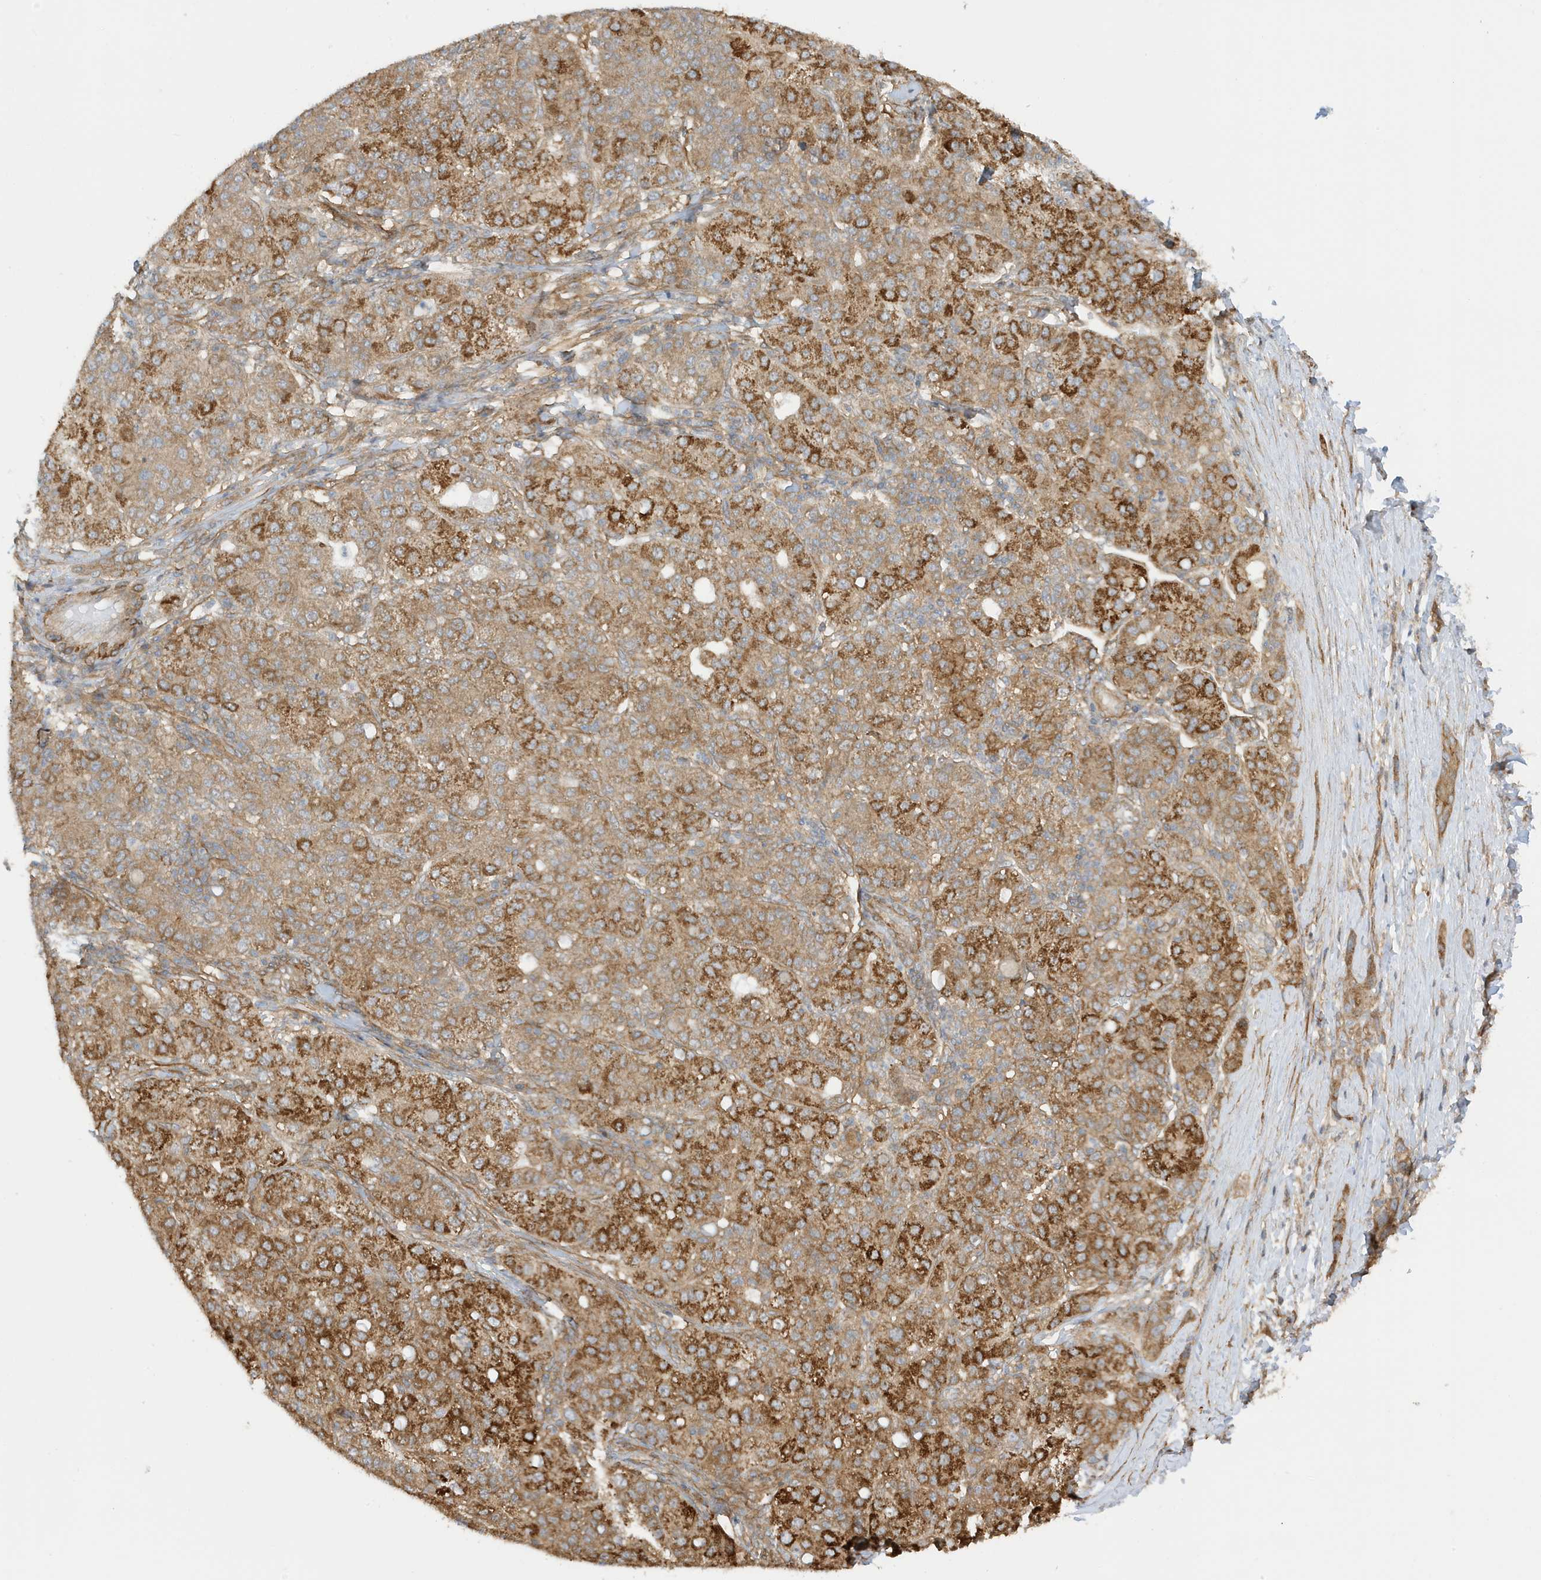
{"staining": {"intensity": "moderate", "quantity": ">75%", "location": "cytoplasmic/membranous"}, "tissue": "liver cancer", "cell_type": "Tumor cells", "image_type": "cancer", "snomed": [{"axis": "morphology", "description": "Carcinoma, Hepatocellular, NOS"}, {"axis": "topography", "description": "Liver"}], "caption": "Immunohistochemical staining of liver hepatocellular carcinoma reveals medium levels of moderate cytoplasmic/membranous positivity in about >75% of tumor cells.", "gene": "CDC42EP3", "patient": {"sex": "male", "age": 65}}